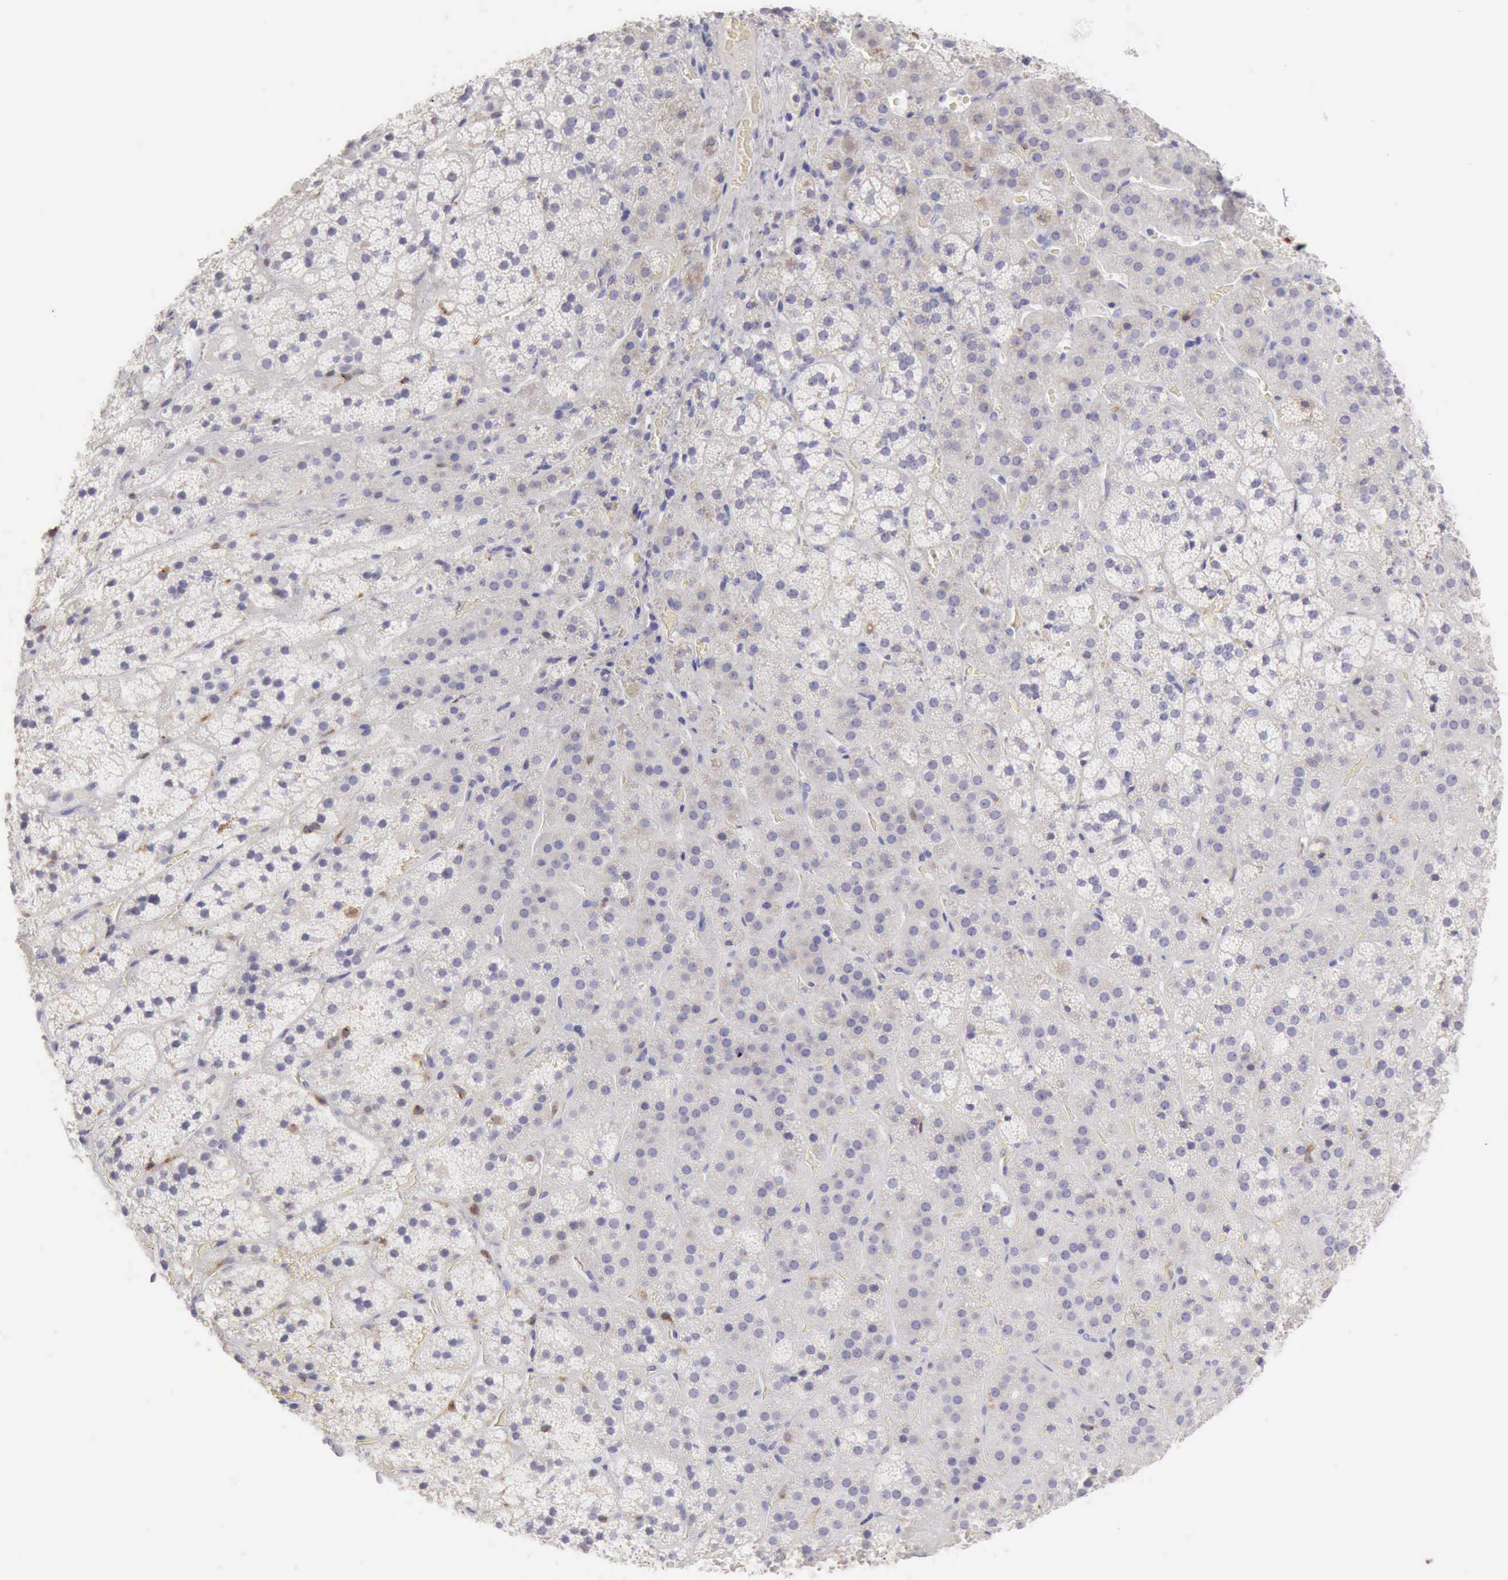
{"staining": {"intensity": "negative", "quantity": "none", "location": "none"}, "tissue": "adrenal gland", "cell_type": "Glandular cells", "image_type": "normal", "snomed": [{"axis": "morphology", "description": "Normal tissue, NOS"}, {"axis": "topography", "description": "Adrenal gland"}], "caption": "High magnification brightfield microscopy of unremarkable adrenal gland stained with DAB (3,3'-diaminobenzidine) (brown) and counterstained with hematoxylin (blue): glandular cells show no significant positivity.", "gene": "RNASE1", "patient": {"sex": "female", "age": 44}}